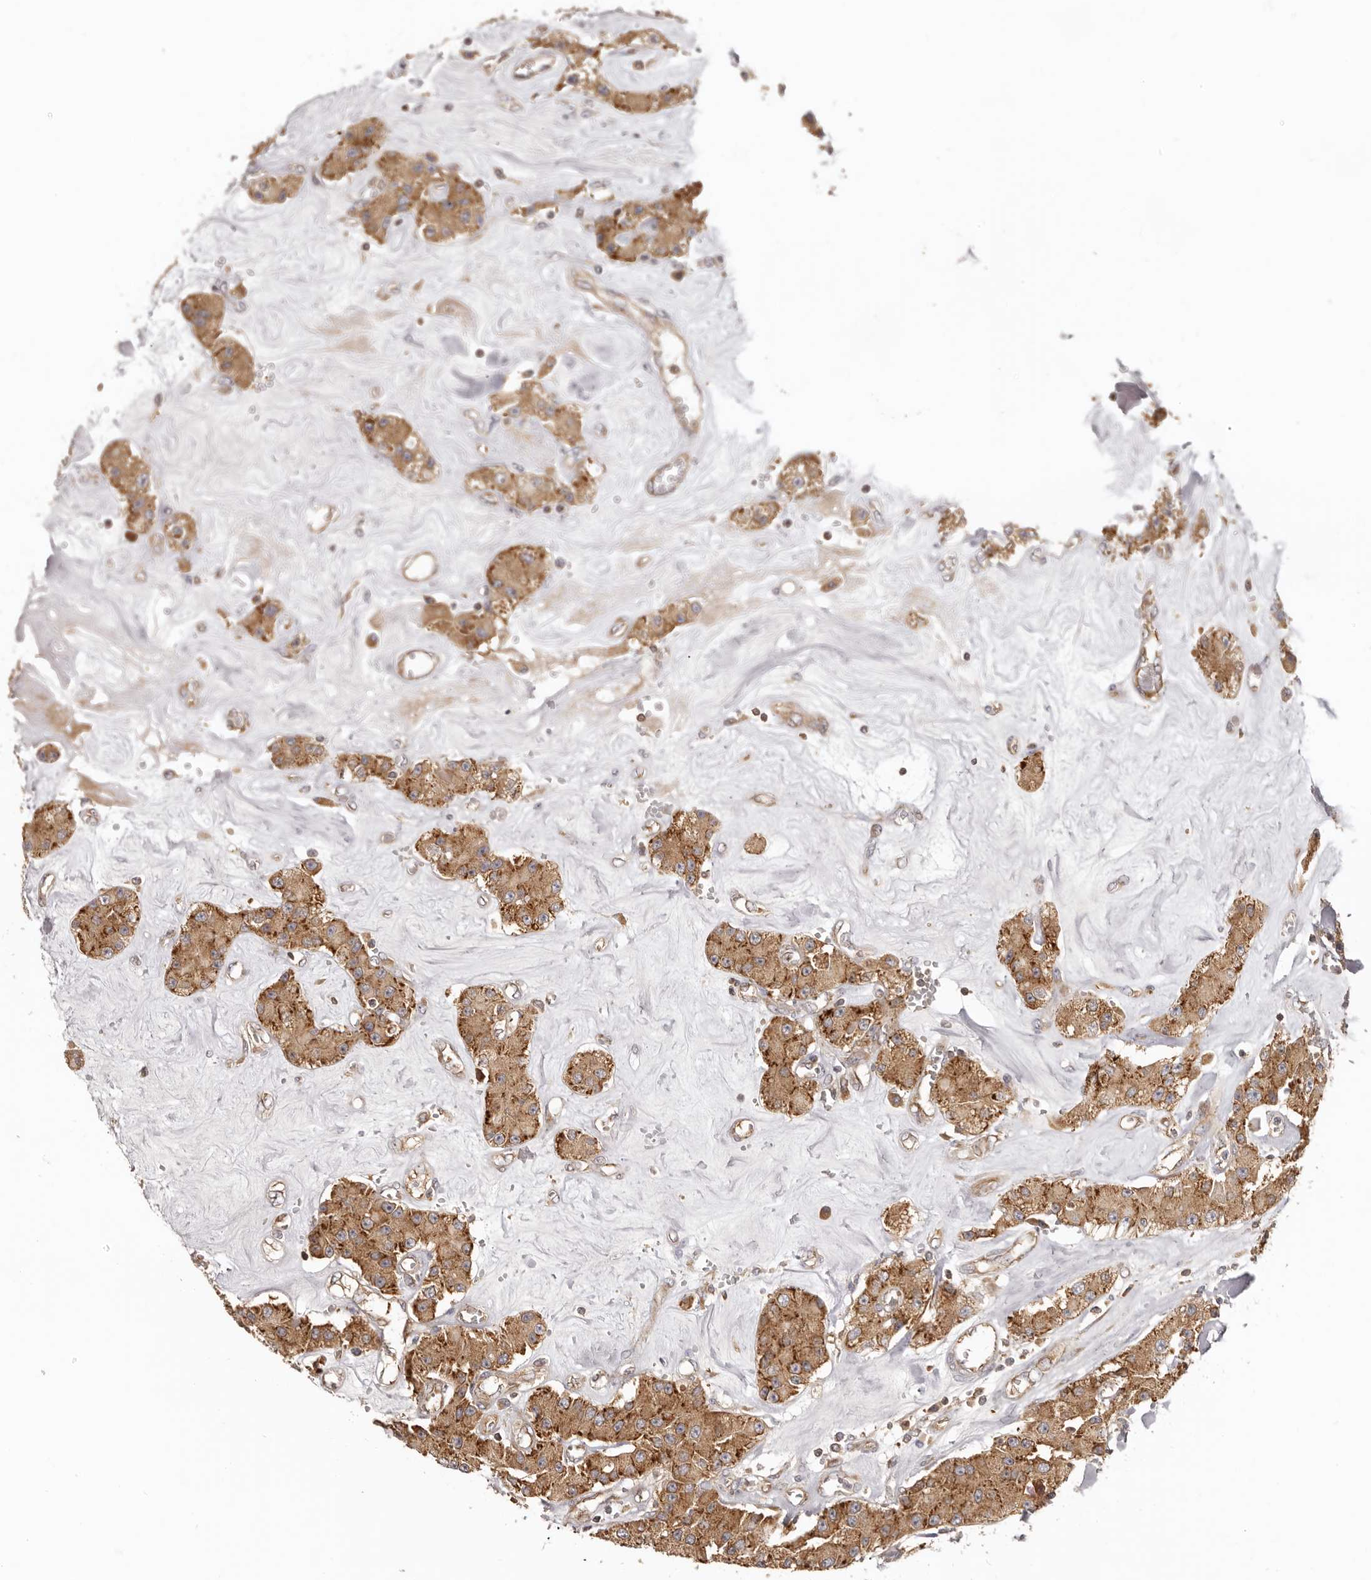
{"staining": {"intensity": "moderate", "quantity": ">75%", "location": "cytoplasmic/membranous"}, "tissue": "carcinoid", "cell_type": "Tumor cells", "image_type": "cancer", "snomed": [{"axis": "morphology", "description": "Carcinoid, malignant, NOS"}, {"axis": "topography", "description": "Pancreas"}], "caption": "Approximately >75% of tumor cells in human carcinoid exhibit moderate cytoplasmic/membranous protein positivity as visualized by brown immunohistochemical staining.", "gene": "EEF1E1", "patient": {"sex": "male", "age": 41}}